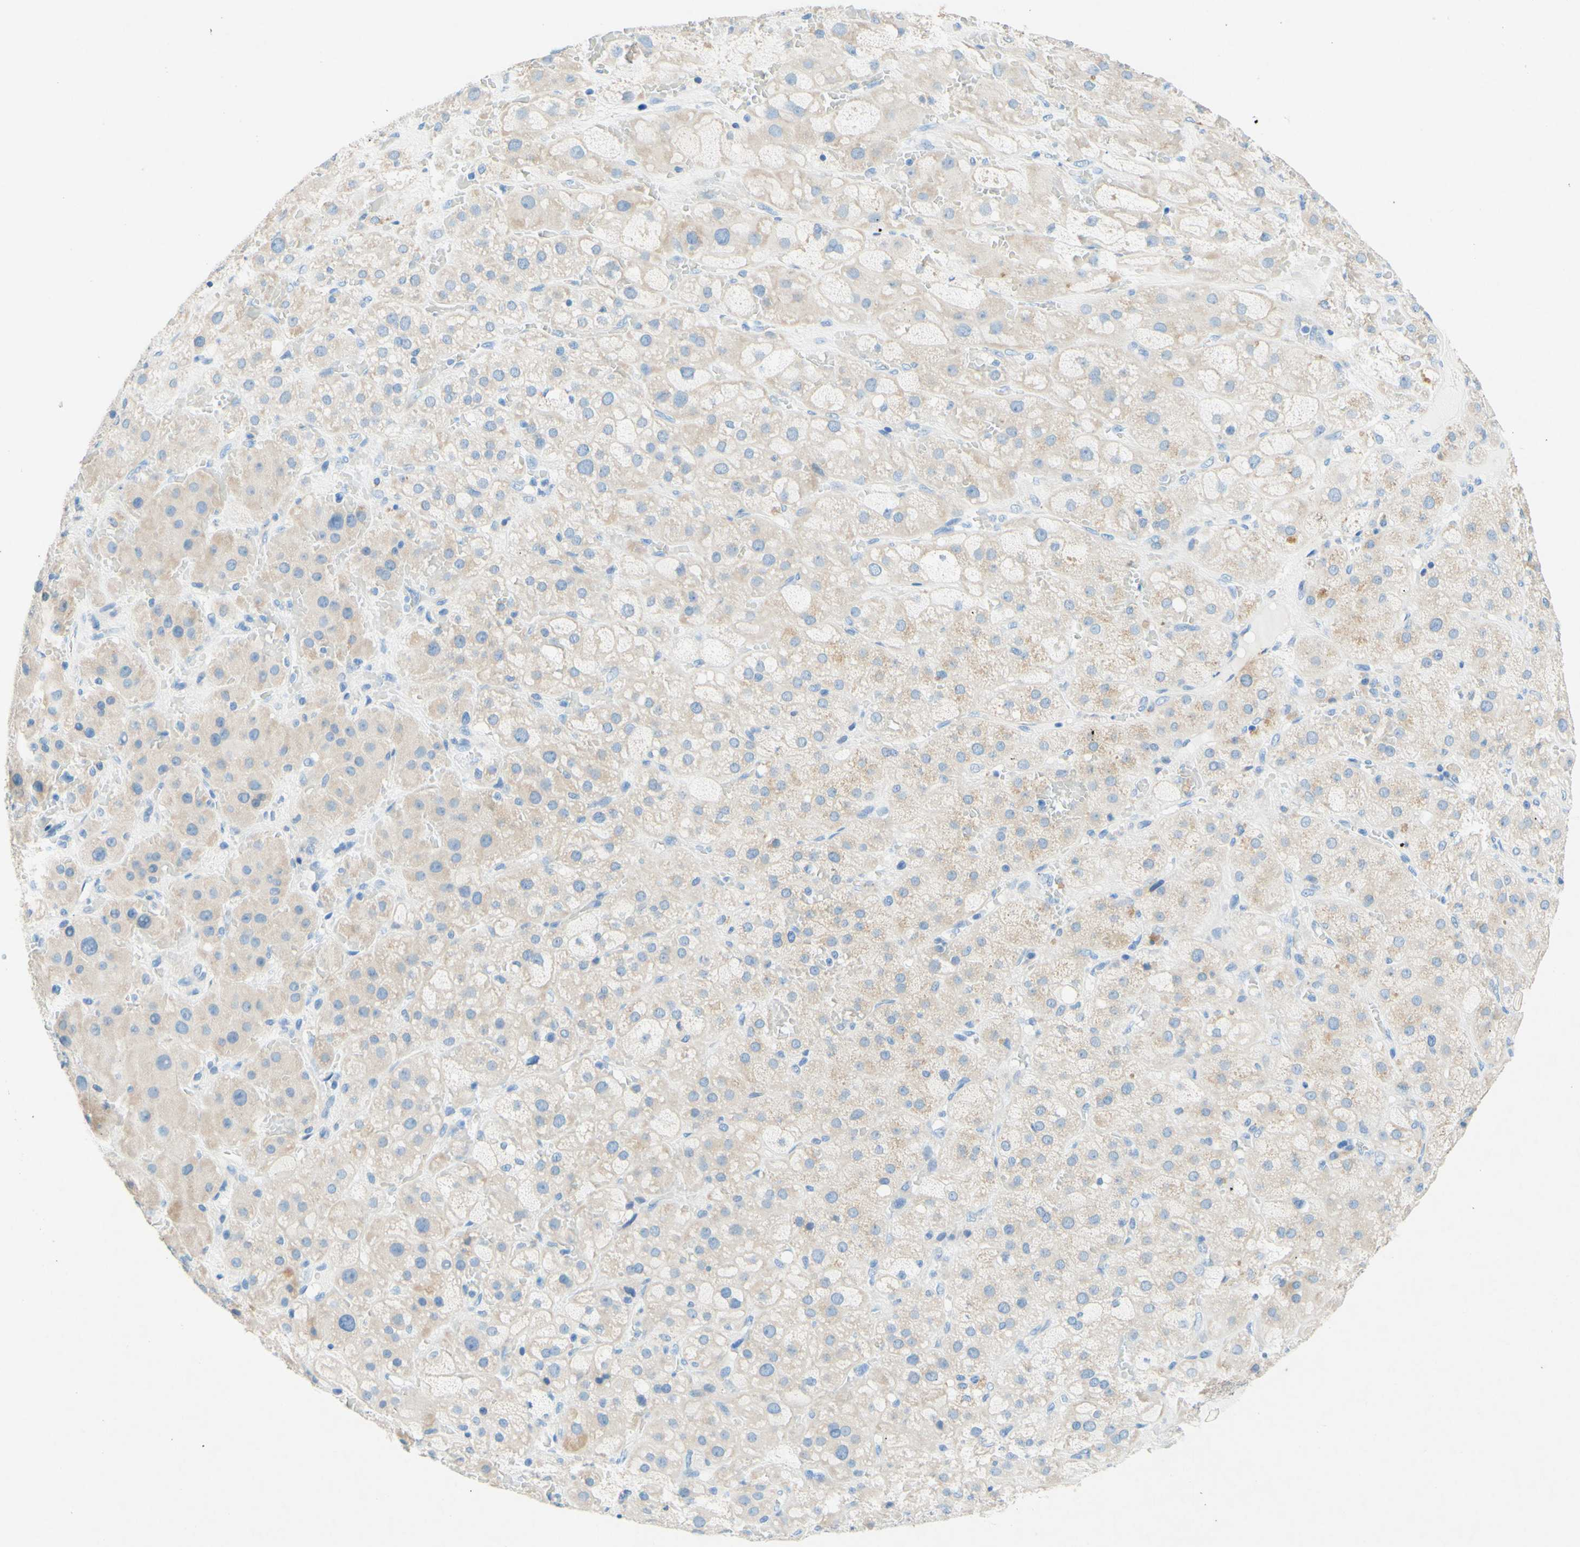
{"staining": {"intensity": "weak", "quantity": "25%-75%", "location": "cytoplasmic/membranous"}, "tissue": "adrenal gland", "cell_type": "Glandular cells", "image_type": "normal", "snomed": [{"axis": "morphology", "description": "Normal tissue, NOS"}, {"axis": "topography", "description": "Adrenal gland"}], "caption": "The histopathology image shows immunohistochemical staining of unremarkable adrenal gland. There is weak cytoplasmic/membranous staining is present in about 25%-75% of glandular cells.", "gene": "SLC46A1", "patient": {"sex": "female", "age": 47}}